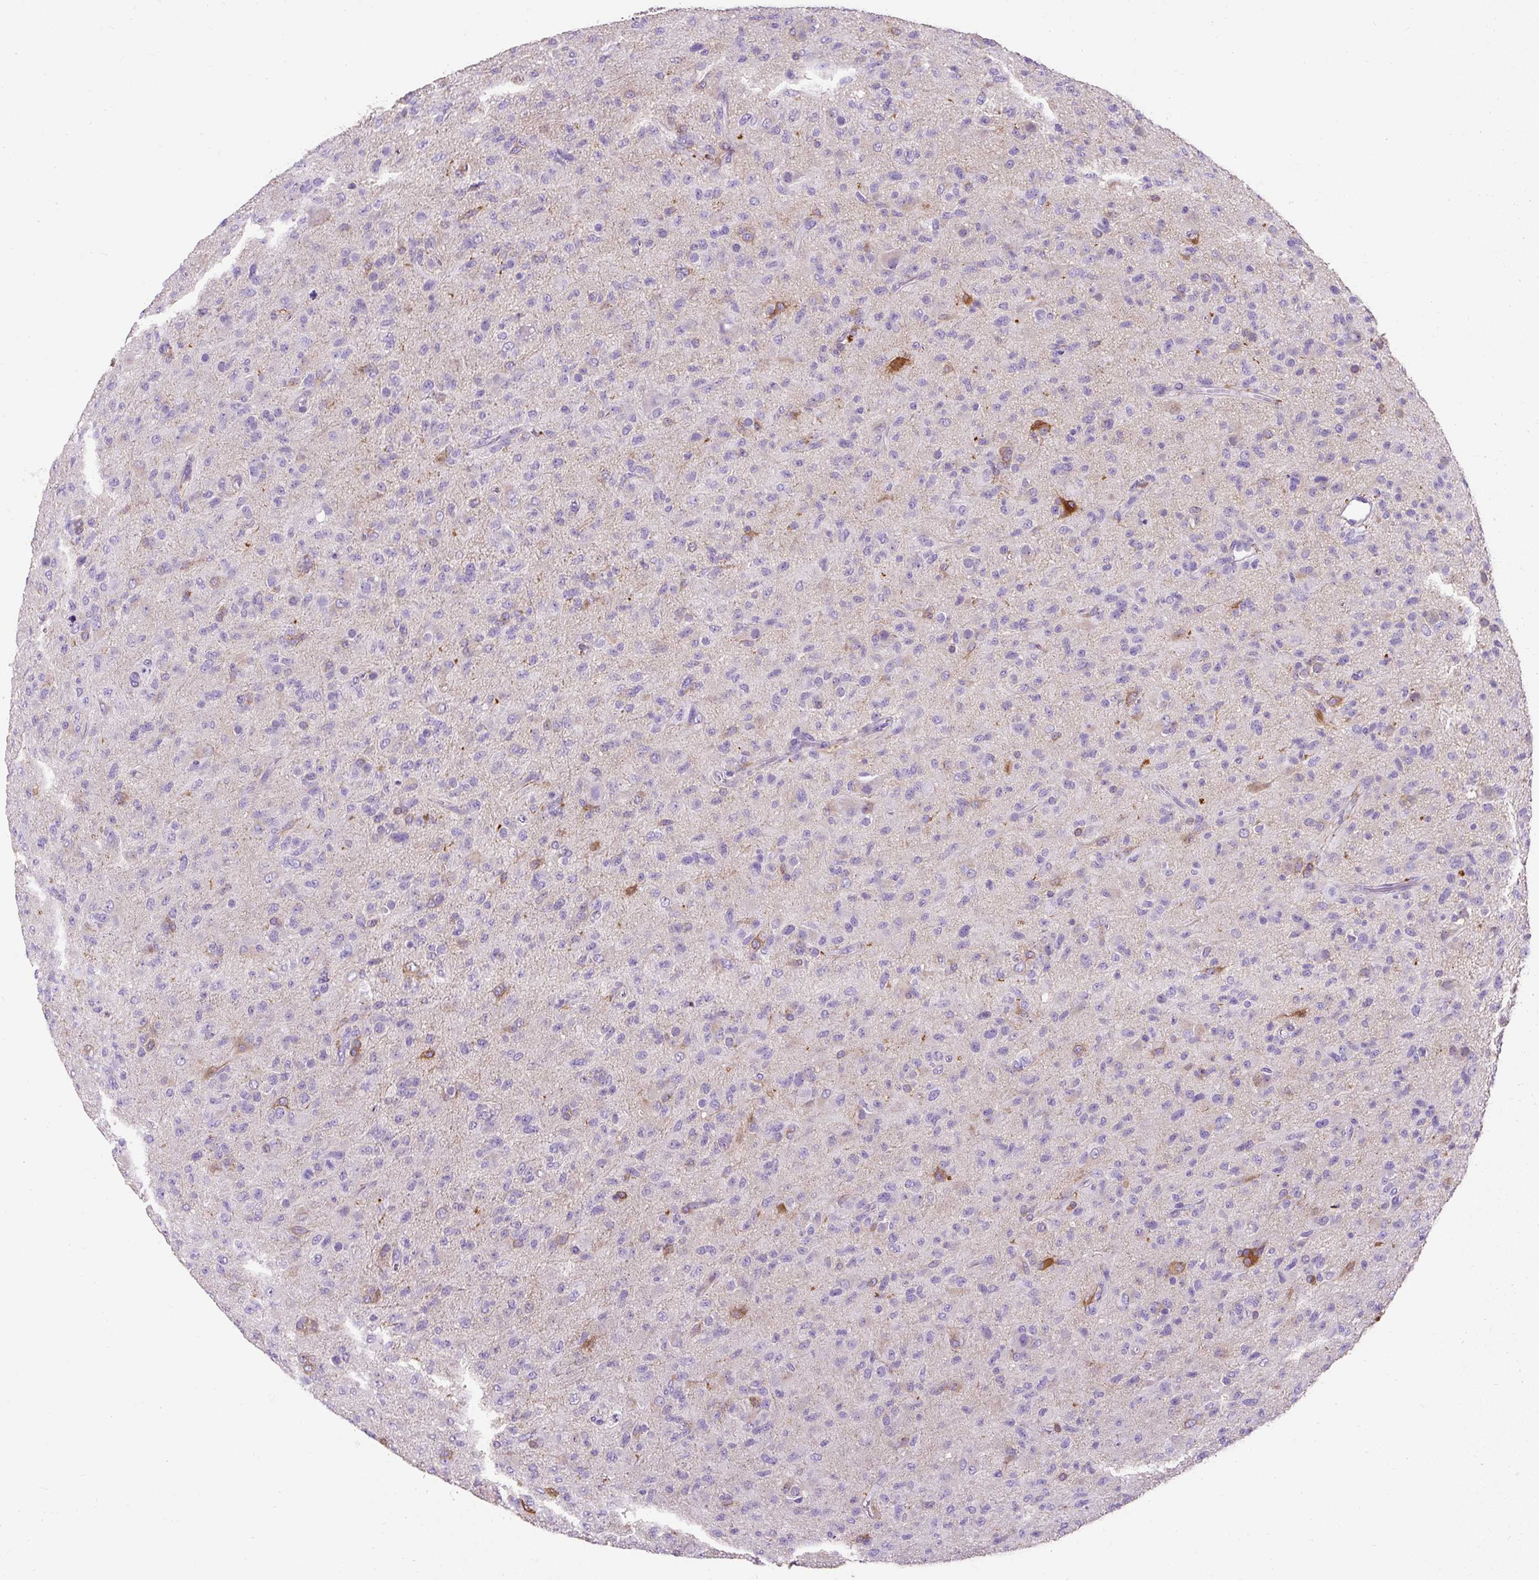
{"staining": {"intensity": "negative", "quantity": "none", "location": "none"}, "tissue": "glioma", "cell_type": "Tumor cells", "image_type": "cancer", "snomed": [{"axis": "morphology", "description": "Glioma, malignant, Low grade"}, {"axis": "topography", "description": "Brain"}], "caption": "This is an IHC photomicrograph of human malignant glioma (low-grade). There is no expression in tumor cells.", "gene": "C2CD4C", "patient": {"sex": "male", "age": 65}}